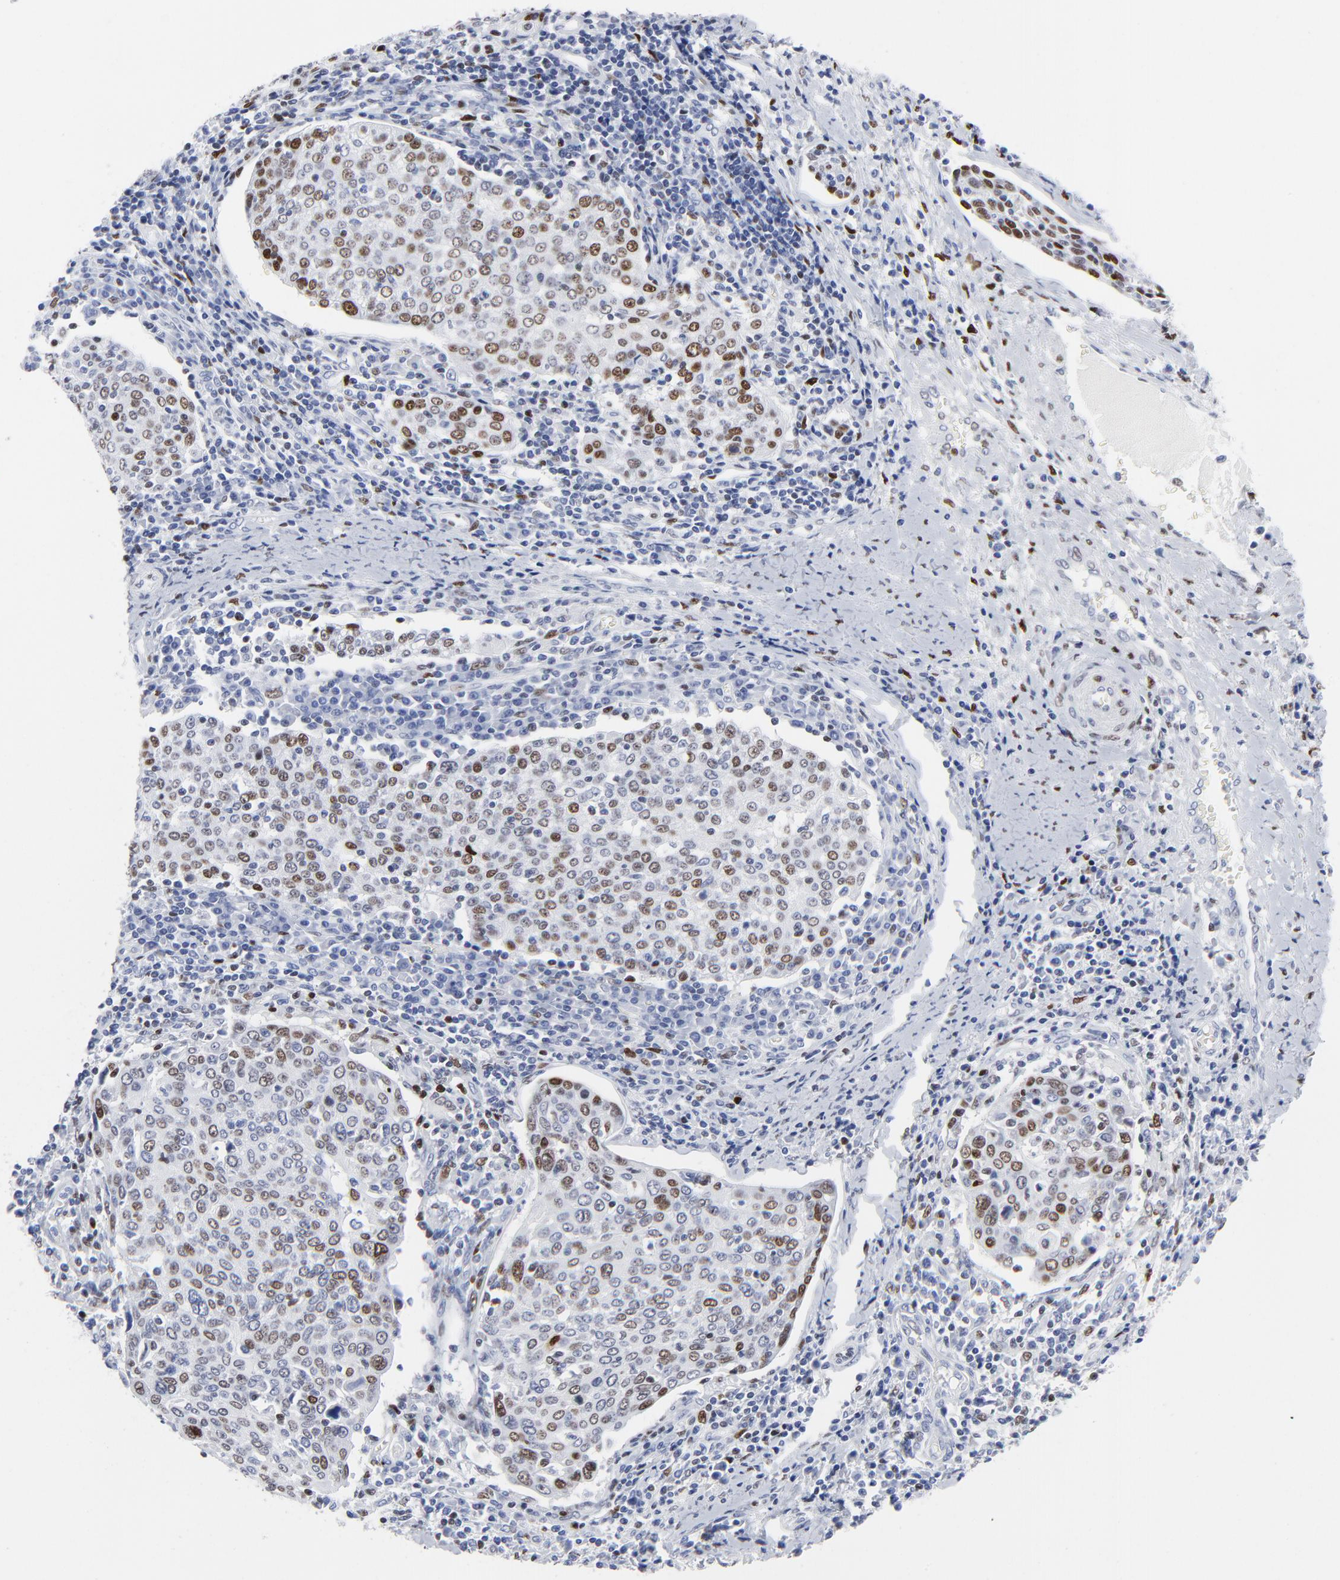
{"staining": {"intensity": "moderate", "quantity": "25%-75%", "location": "nuclear"}, "tissue": "cervical cancer", "cell_type": "Tumor cells", "image_type": "cancer", "snomed": [{"axis": "morphology", "description": "Squamous cell carcinoma, NOS"}, {"axis": "topography", "description": "Cervix"}], "caption": "Approximately 25%-75% of tumor cells in cervical squamous cell carcinoma demonstrate moderate nuclear protein positivity as visualized by brown immunohistochemical staining.", "gene": "JUN", "patient": {"sex": "female", "age": 40}}